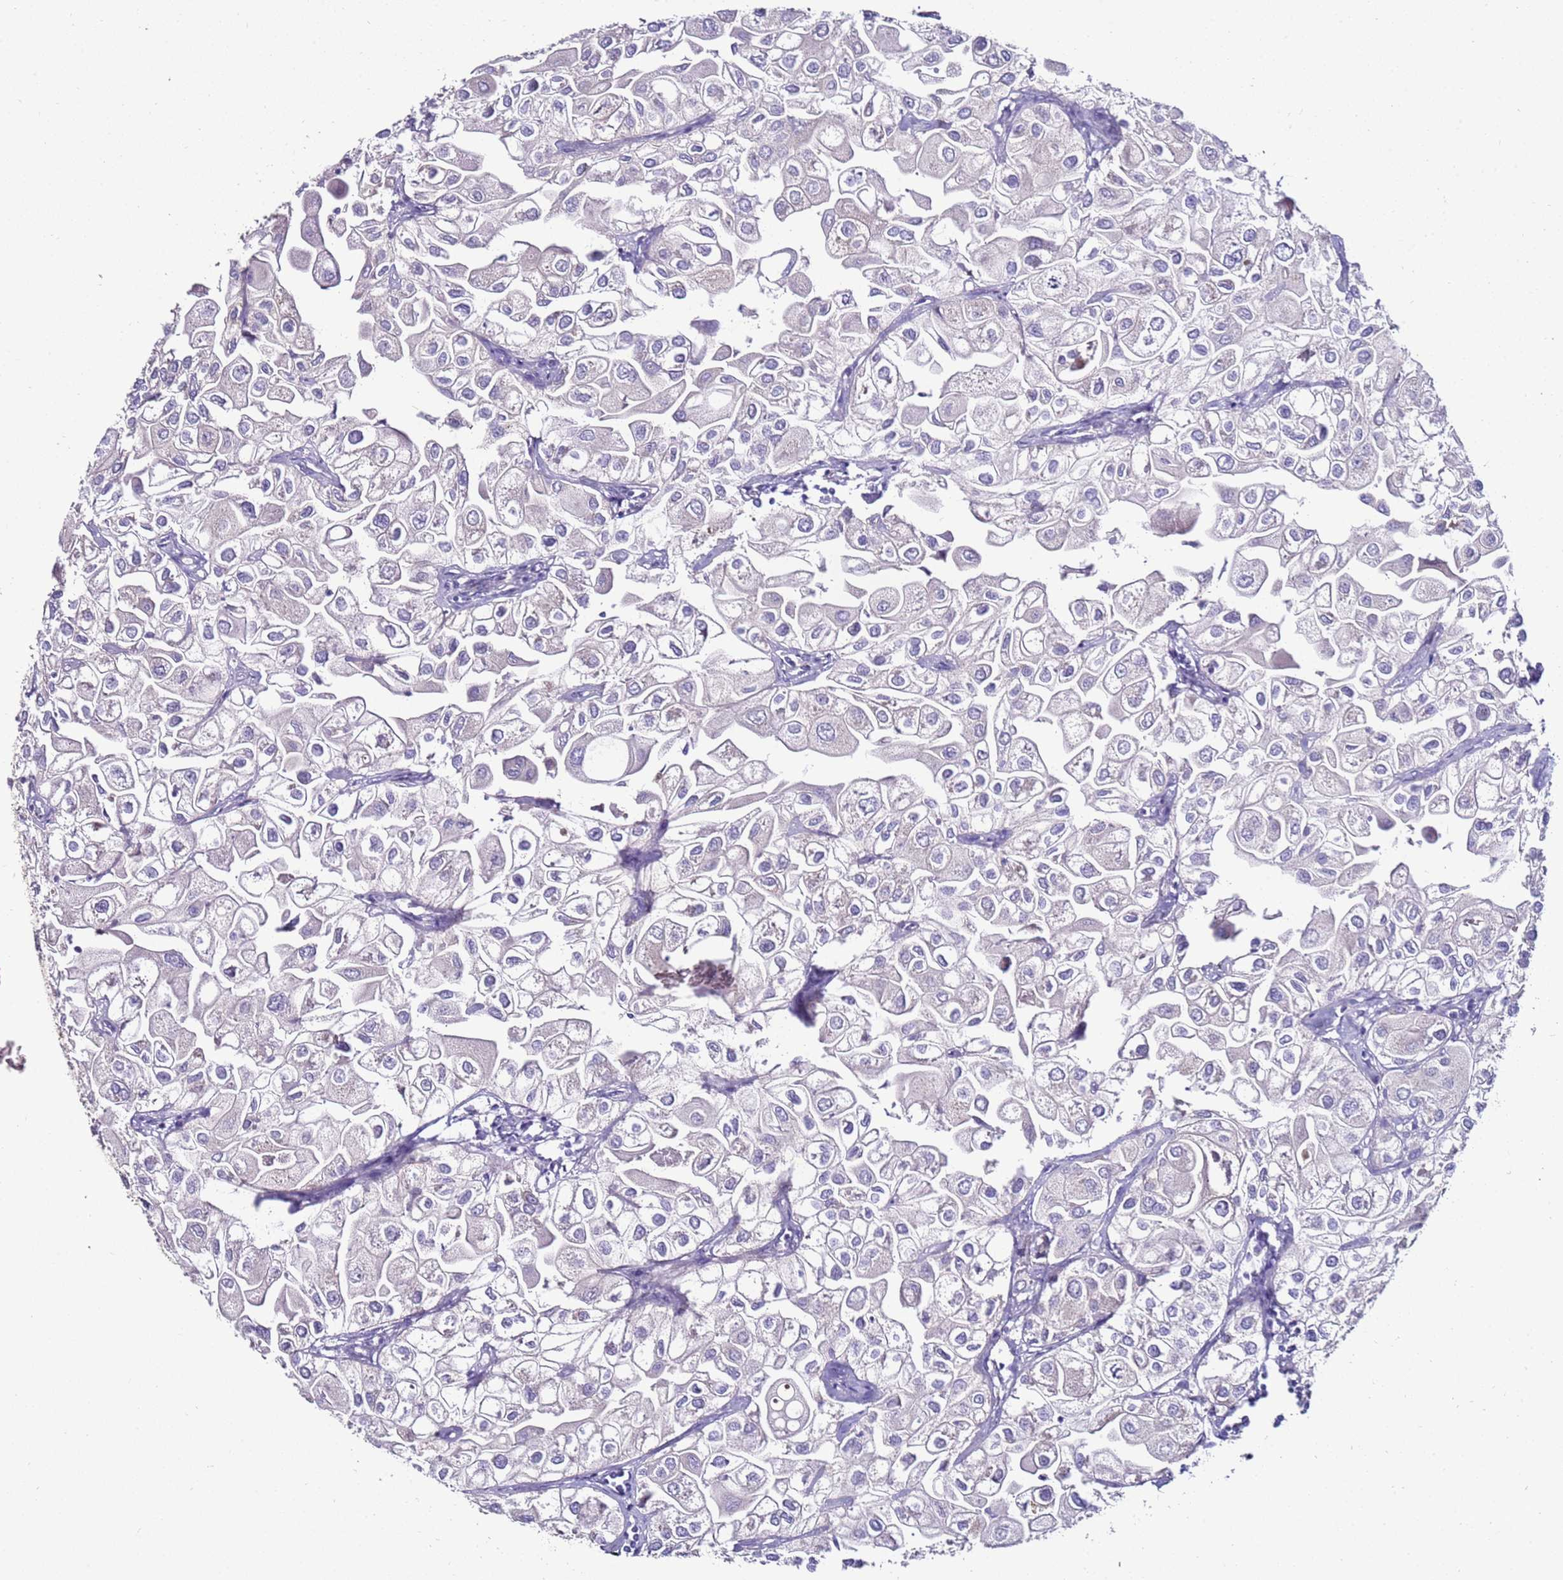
{"staining": {"intensity": "negative", "quantity": "none", "location": "none"}, "tissue": "urothelial cancer", "cell_type": "Tumor cells", "image_type": "cancer", "snomed": [{"axis": "morphology", "description": "Urothelial carcinoma, High grade"}, {"axis": "topography", "description": "Urinary bladder"}], "caption": "High-grade urothelial carcinoma was stained to show a protein in brown. There is no significant staining in tumor cells. (DAB (3,3'-diaminobenzidine) IHC, high magnification).", "gene": "GPN3", "patient": {"sex": "male", "age": 64}}